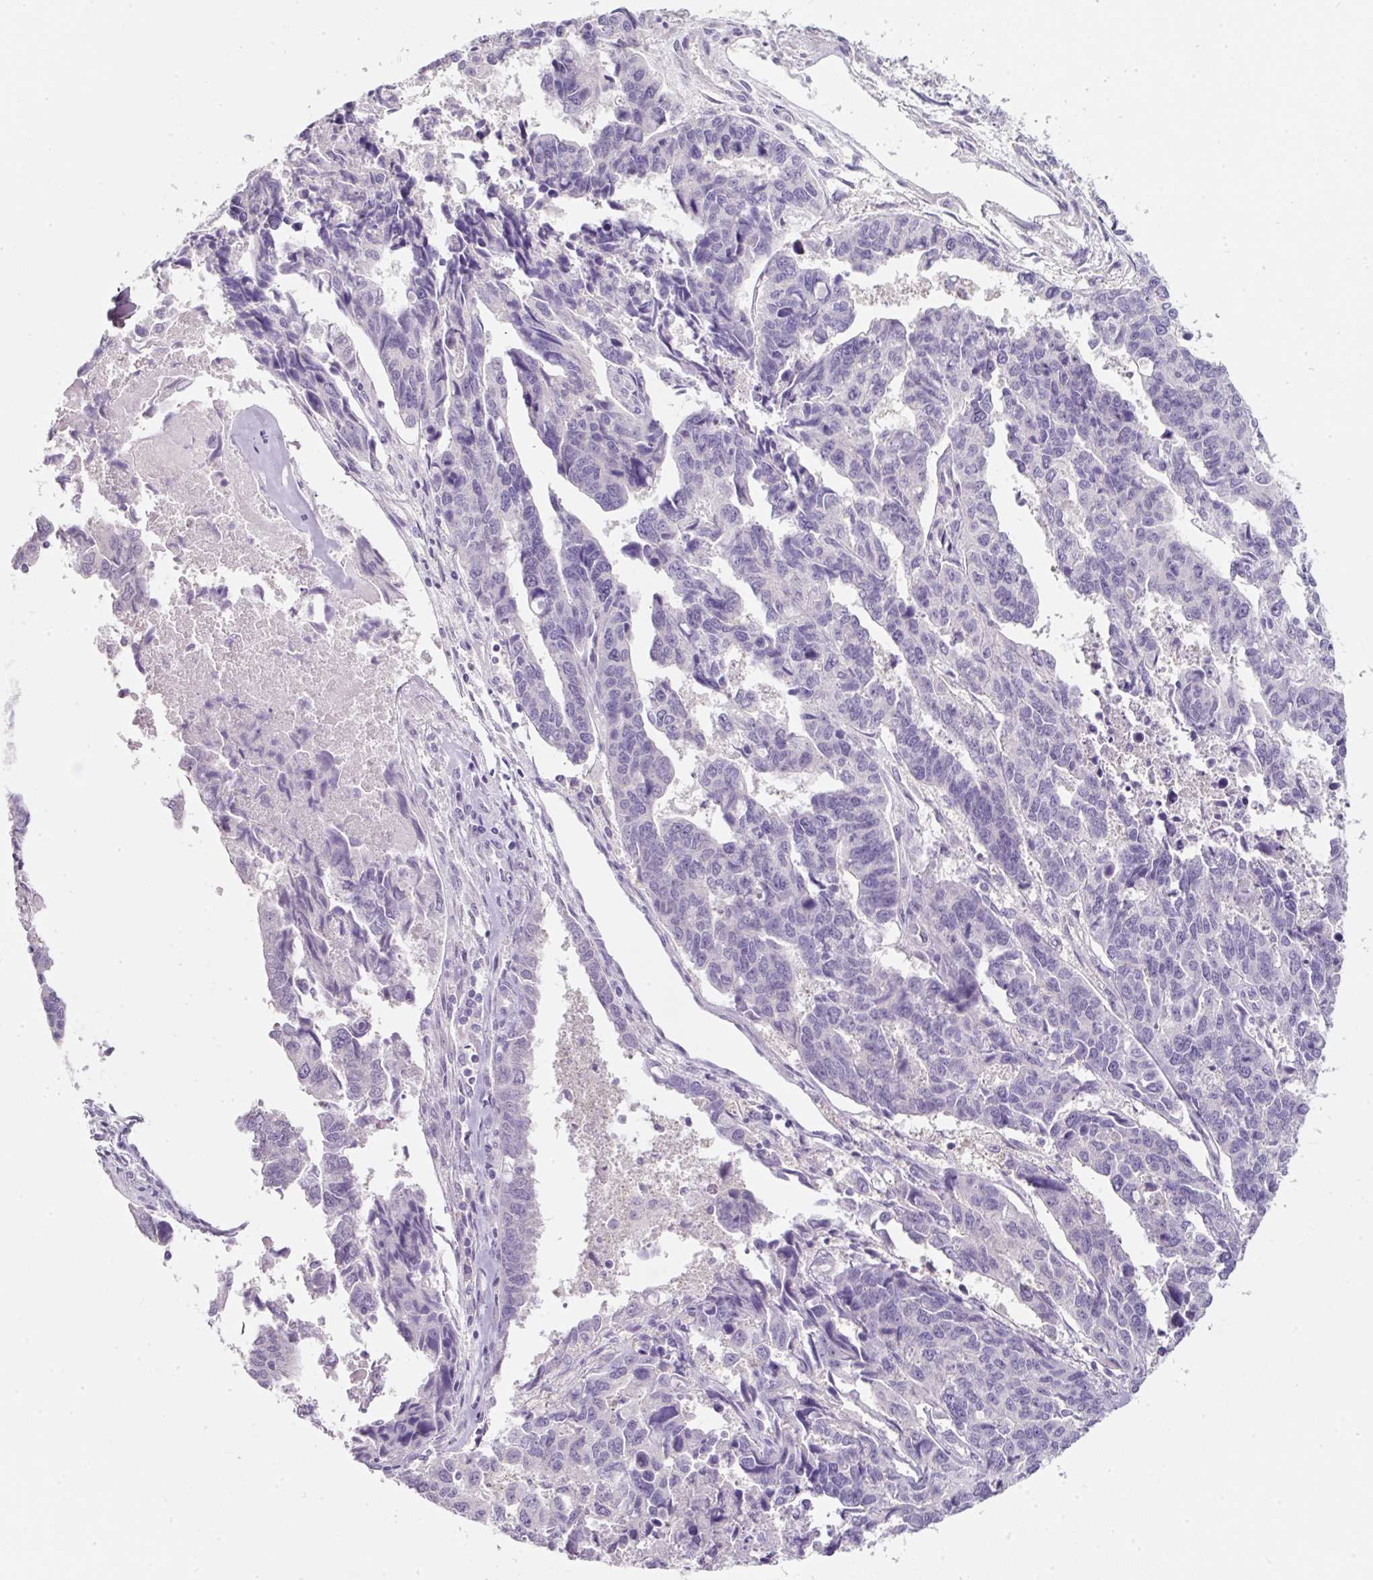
{"staining": {"intensity": "negative", "quantity": "none", "location": "none"}, "tissue": "endometrial cancer", "cell_type": "Tumor cells", "image_type": "cancer", "snomed": [{"axis": "morphology", "description": "Adenocarcinoma, NOS"}, {"axis": "topography", "description": "Endometrium"}], "caption": "Protein analysis of endometrial cancer (adenocarcinoma) exhibits no significant staining in tumor cells.", "gene": "SLC2A2", "patient": {"sex": "female", "age": 73}}